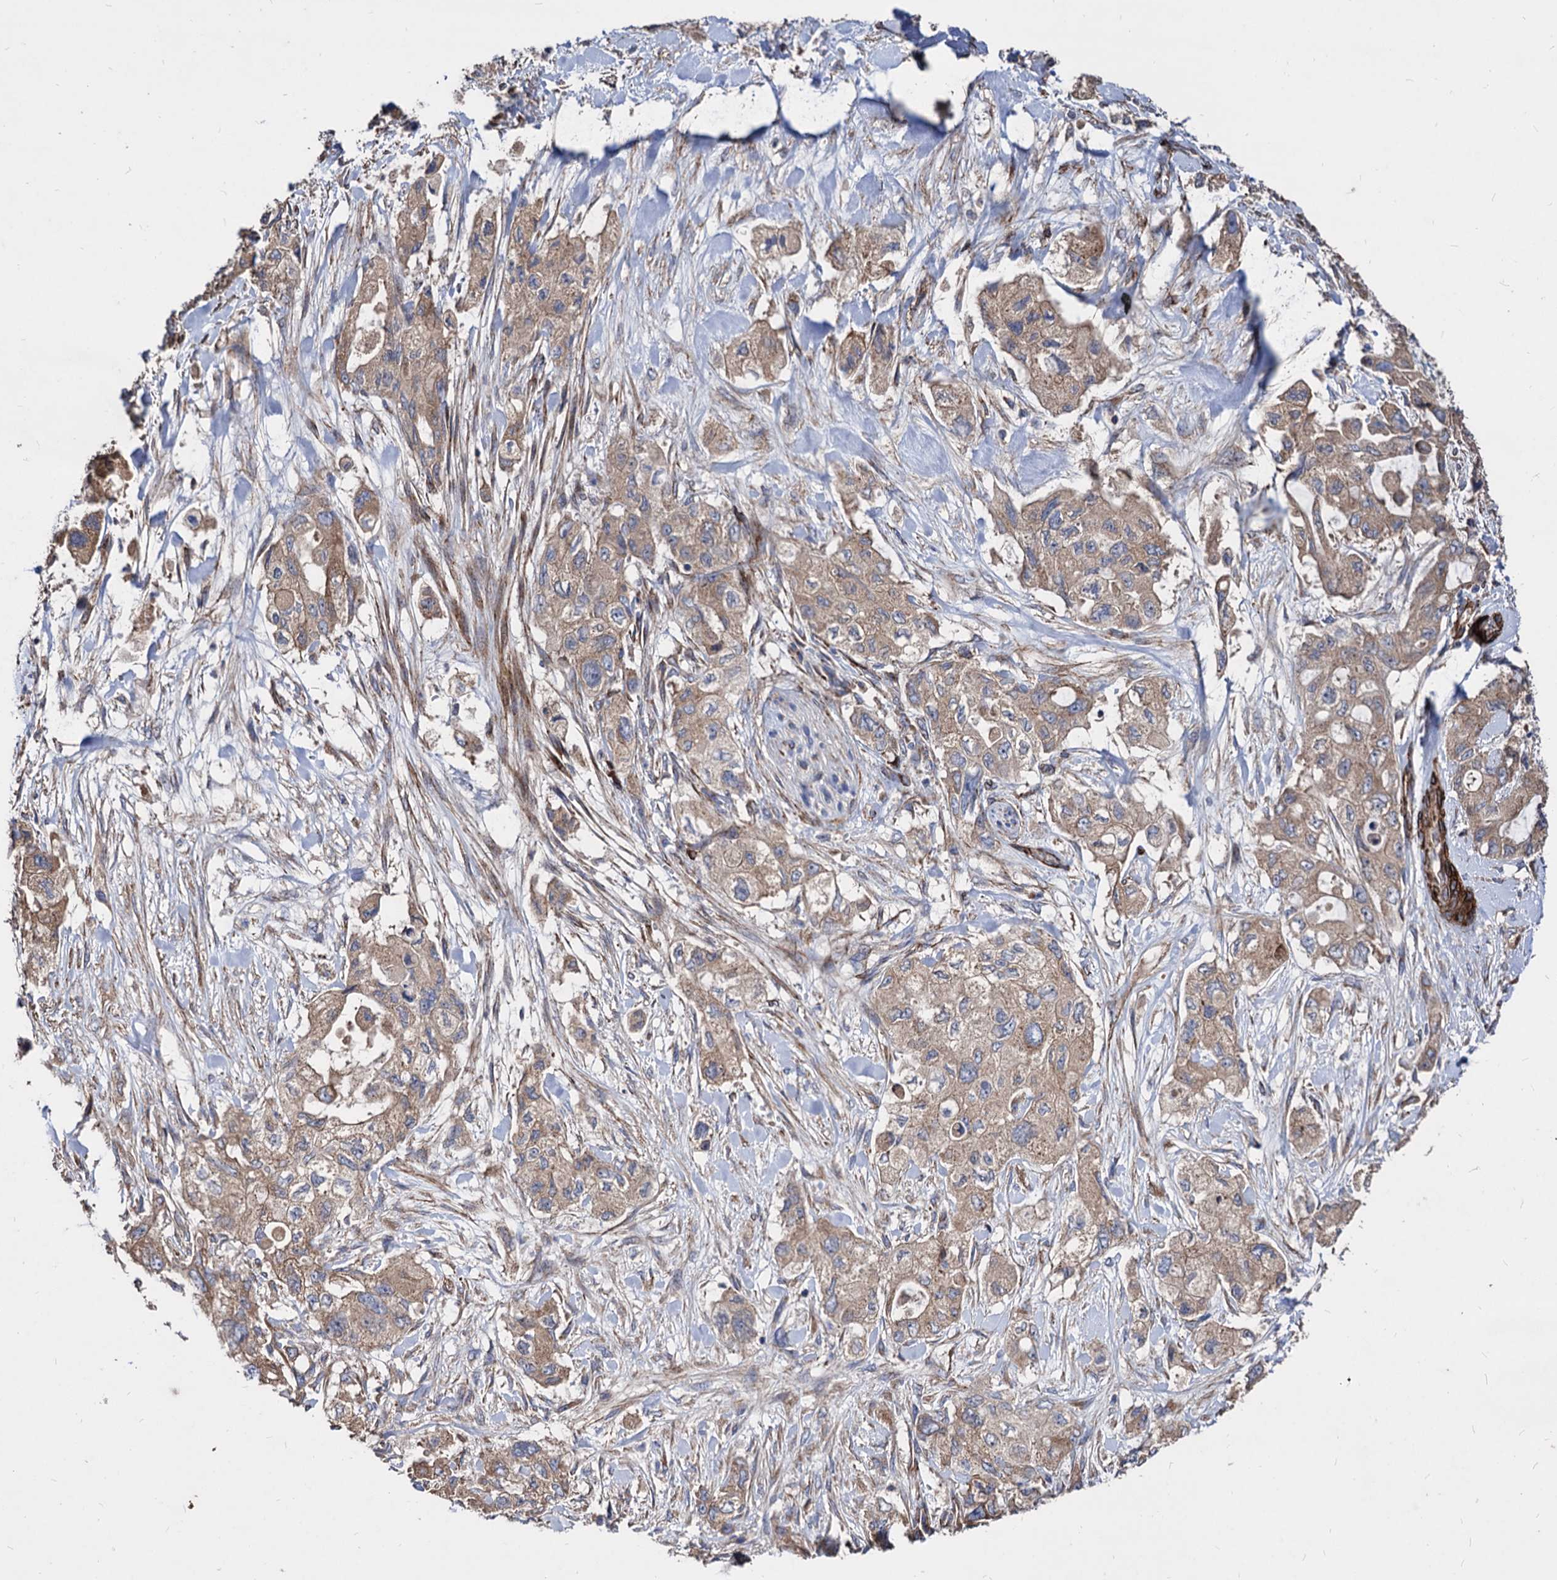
{"staining": {"intensity": "moderate", "quantity": ">75%", "location": "cytoplasmic/membranous"}, "tissue": "pancreatic cancer", "cell_type": "Tumor cells", "image_type": "cancer", "snomed": [{"axis": "morphology", "description": "Adenocarcinoma, NOS"}, {"axis": "topography", "description": "Pancreas"}], "caption": "Immunohistochemistry histopathology image of pancreatic cancer (adenocarcinoma) stained for a protein (brown), which shows medium levels of moderate cytoplasmic/membranous positivity in about >75% of tumor cells.", "gene": "WDR11", "patient": {"sex": "female", "age": 73}}